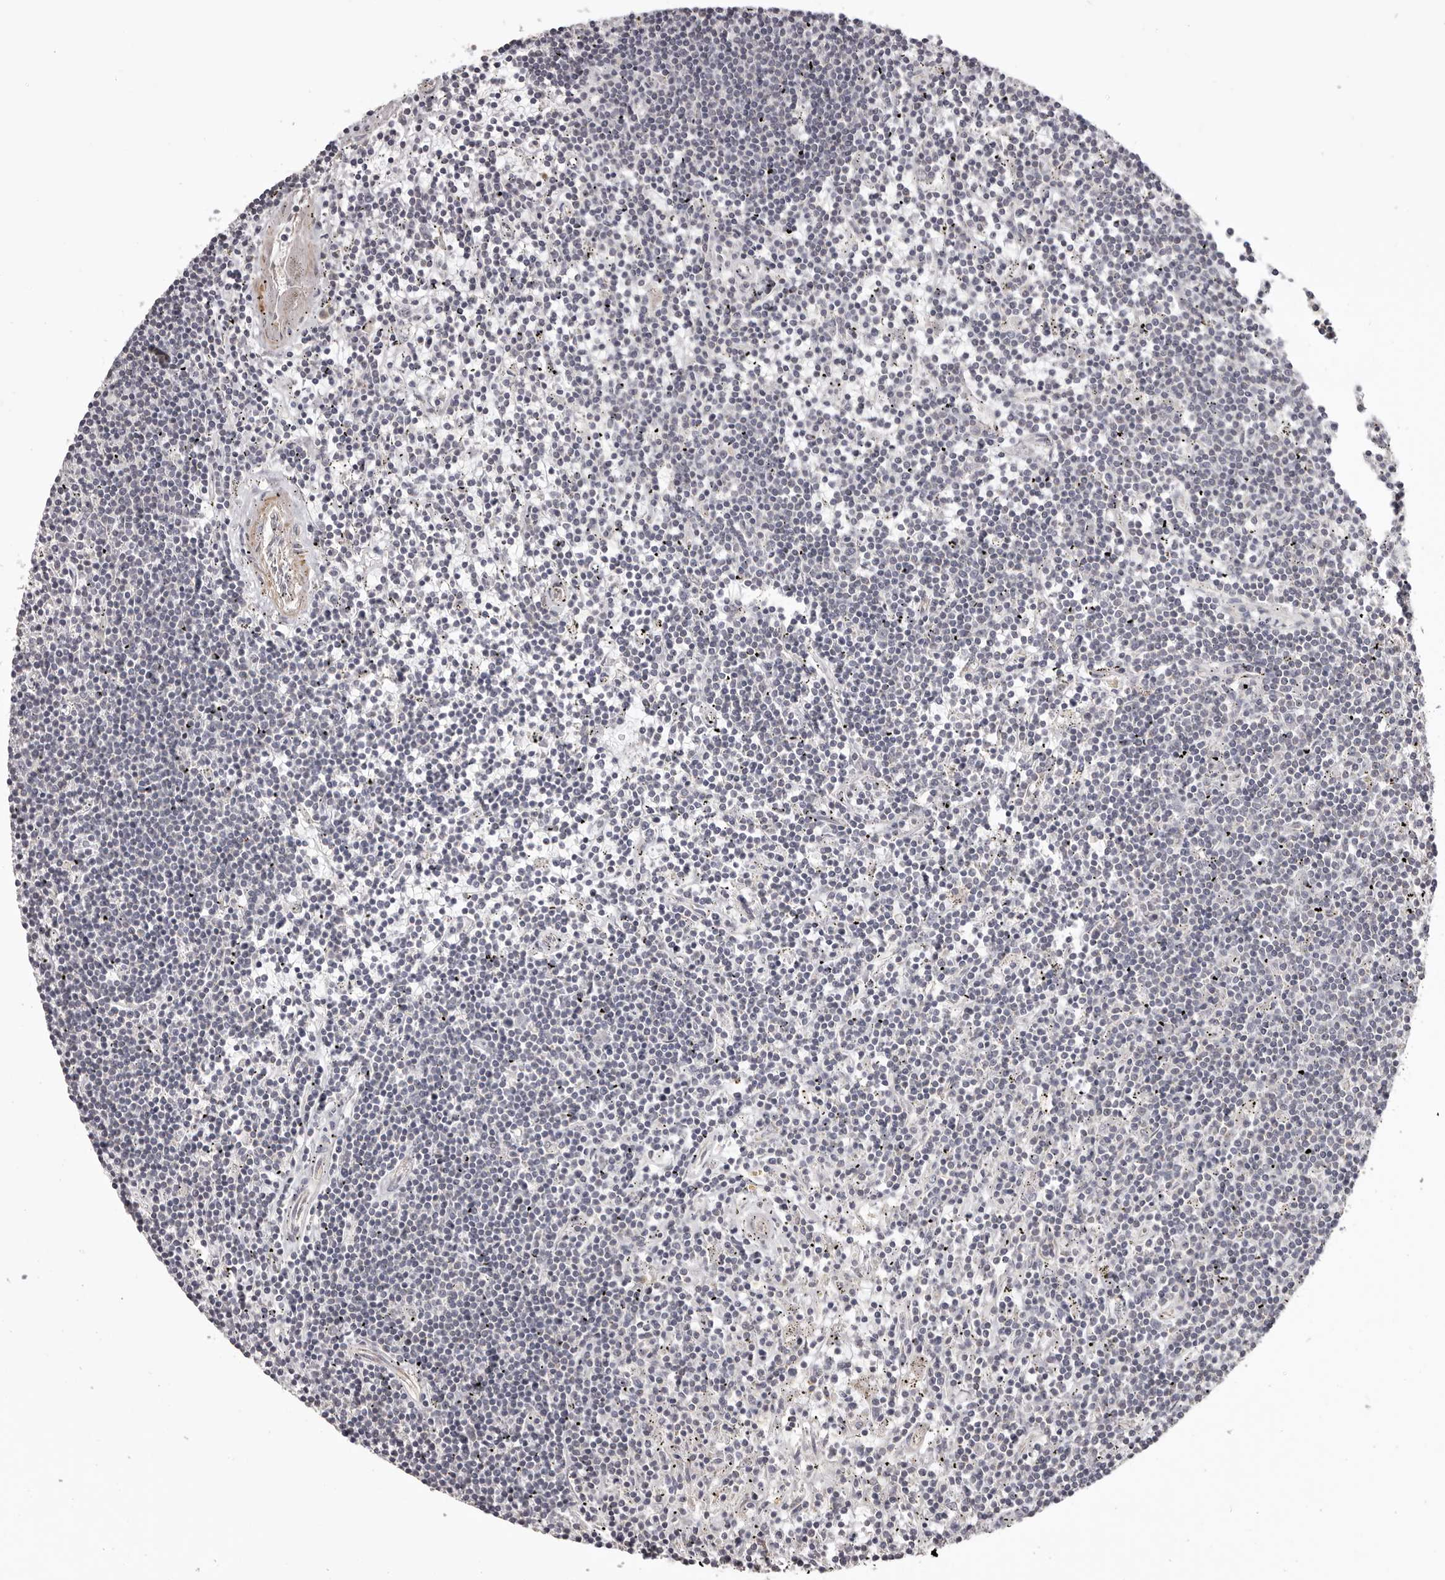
{"staining": {"intensity": "negative", "quantity": "none", "location": "none"}, "tissue": "lymphoma", "cell_type": "Tumor cells", "image_type": "cancer", "snomed": [{"axis": "morphology", "description": "Malignant lymphoma, non-Hodgkin's type, Low grade"}, {"axis": "topography", "description": "Spleen"}], "caption": "Immunohistochemistry (IHC) image of neoplastic tissue: human lymphoma stained with DAB (3,3'-diaminobenzidine) demonstrates no significant protein expression in tumor cells.", "gene": "HRH1", "patient": {"sex": "male", "age": 76}}